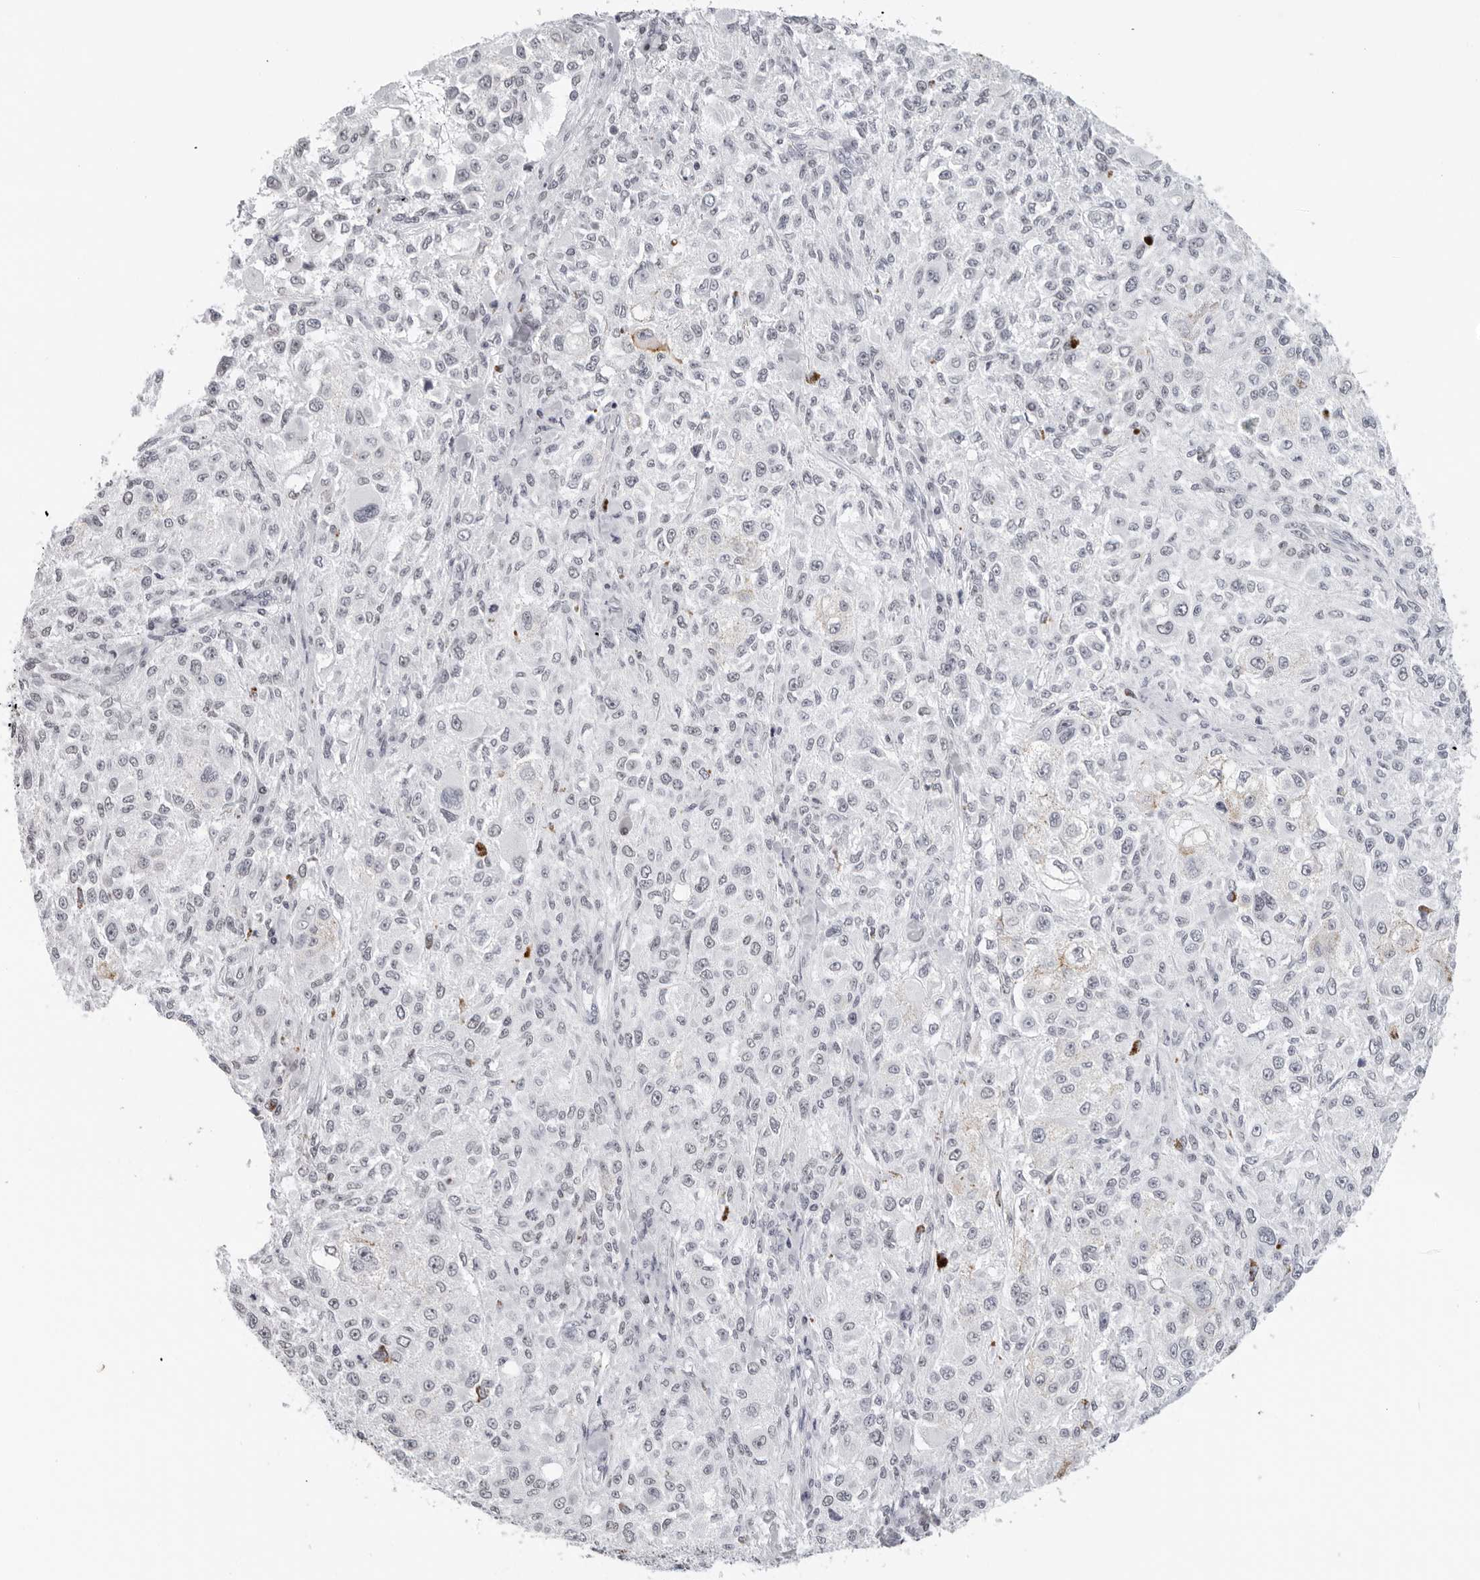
{"staining": {"intensity": "negative", "quantity": "none", "location": "none"}, "tissue": "melanoma", "cell_type": "Tumor cells", "image_type": "cancer", "snomed": [{"axis": "morphology", "description": "Necrosis, NOS"}, {"axis": "morphology", "description": "Malignant melanoma, NOS"}, {"axis": "topography", "description": "Skin"}], "caption": "Immunohistochemistry of human malignant melanoma shows no expression in tumor cells.", "gene": "FLG2", "patient": {"sex": "female", "age": 87}}